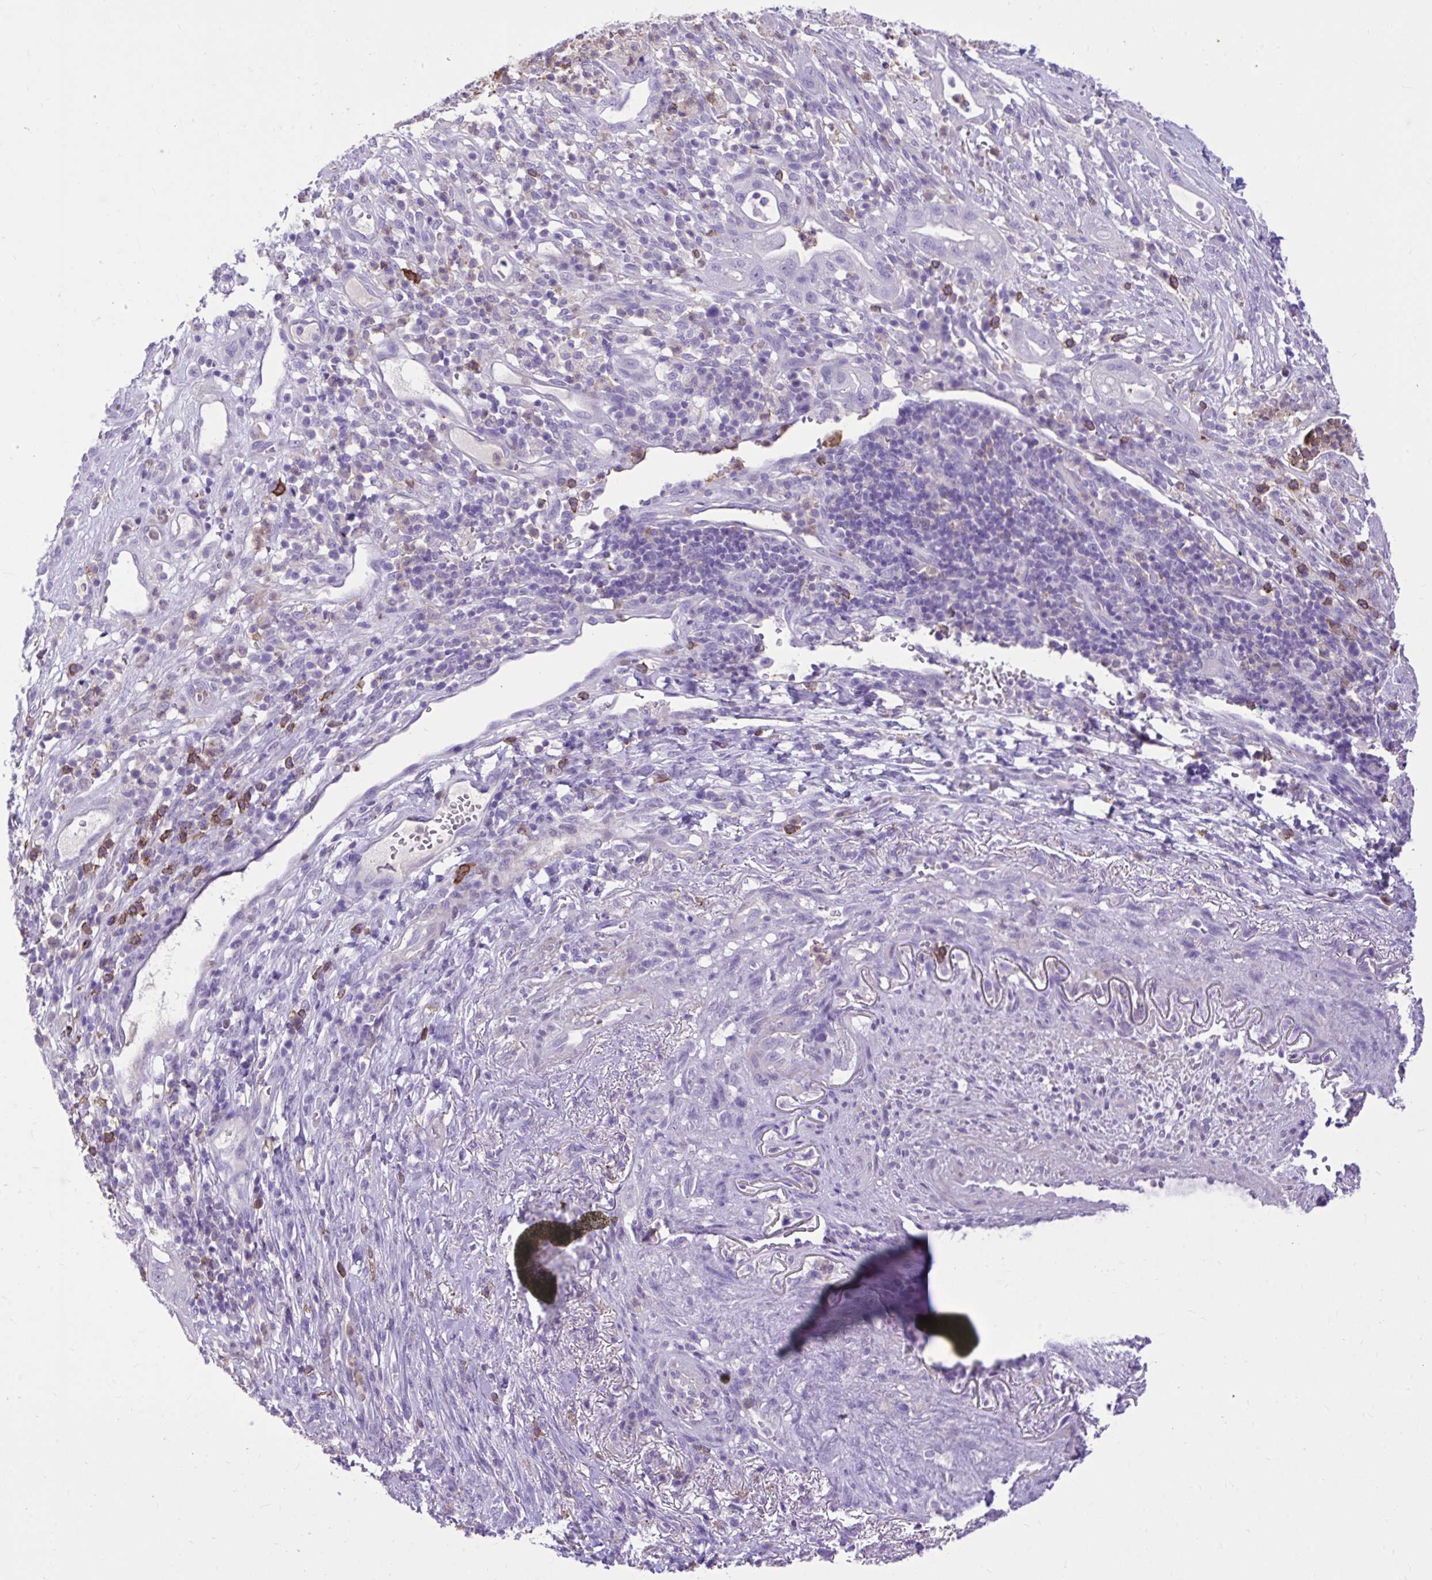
{"staining": {"intensity": "negative", "quantity": "none", "location": "none"}, "tissue": "pancreatic cancer", "cell_type": "Tumor cells", "image_type": "cancer", "snomed": [{"axis": "morphology", "description": "Adenocarcinoma, NOS"}, {"axis": "topography", "description": "Pancreas"}], "caption": "Pancreatic cancer (adenocarcinoma) stained for a protein using IHC demonstrates no staining tumor cells.", "gene": "TLR7", "patient": {"sex": "male", "age": 44}}